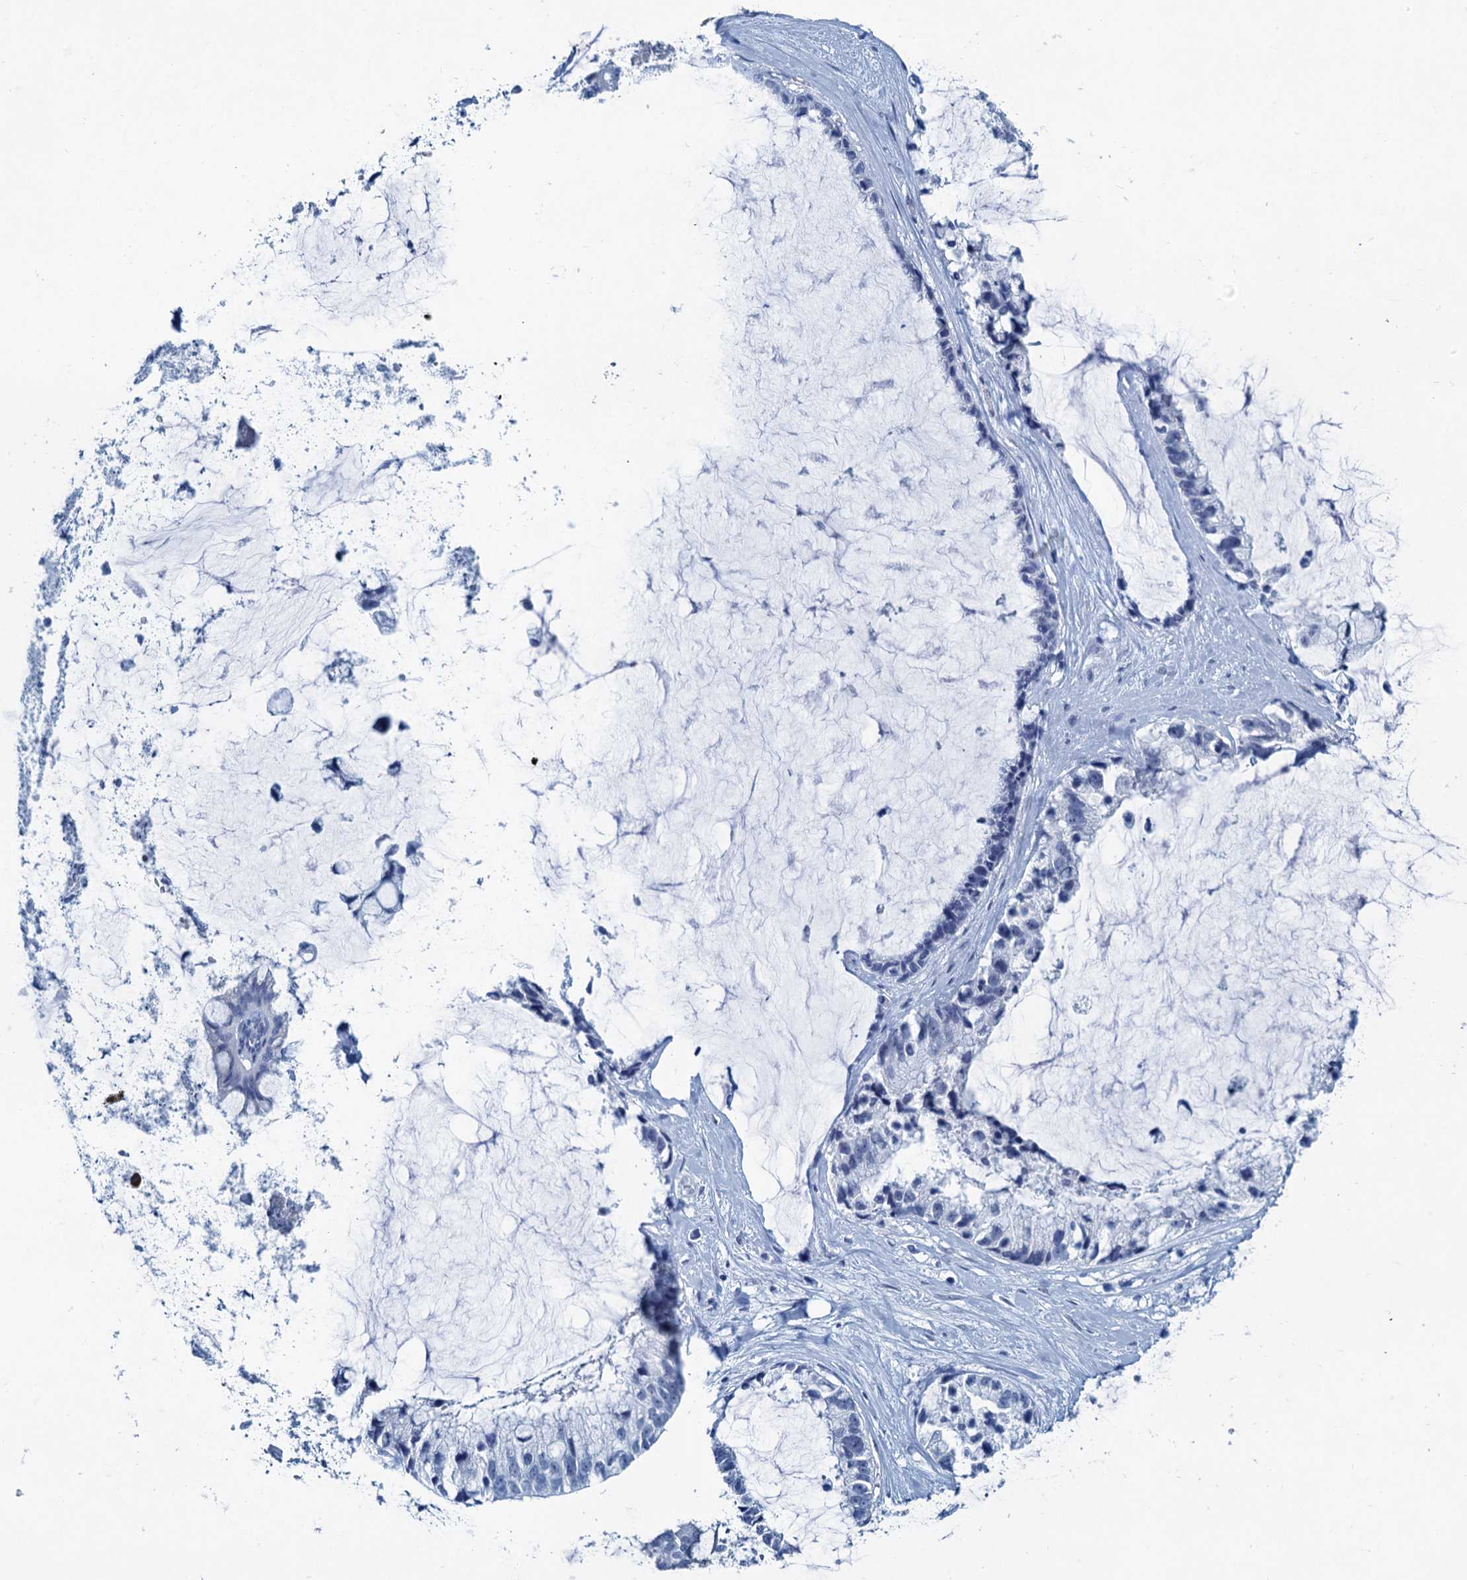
{"staining": {"intensity": "negative", "quantity": "none", "location": "none"}, "tissue": "ovarian cancer", "cell_type": "Tumor cells", "image_type": "cancer", "snomed": [{"axis": "morphology", "description": "Cystadenocarcinoma, mucinous, NOS"}, {"axis": "topography", "description": "Ovary"}], "caption": "A histopathology image of human mucinous cystadenocarcinoma (ovarian) is negative for staining in tumor cells.", "gene": "HAPSTR1", "patient": {"sex": "female", "age": 39}}